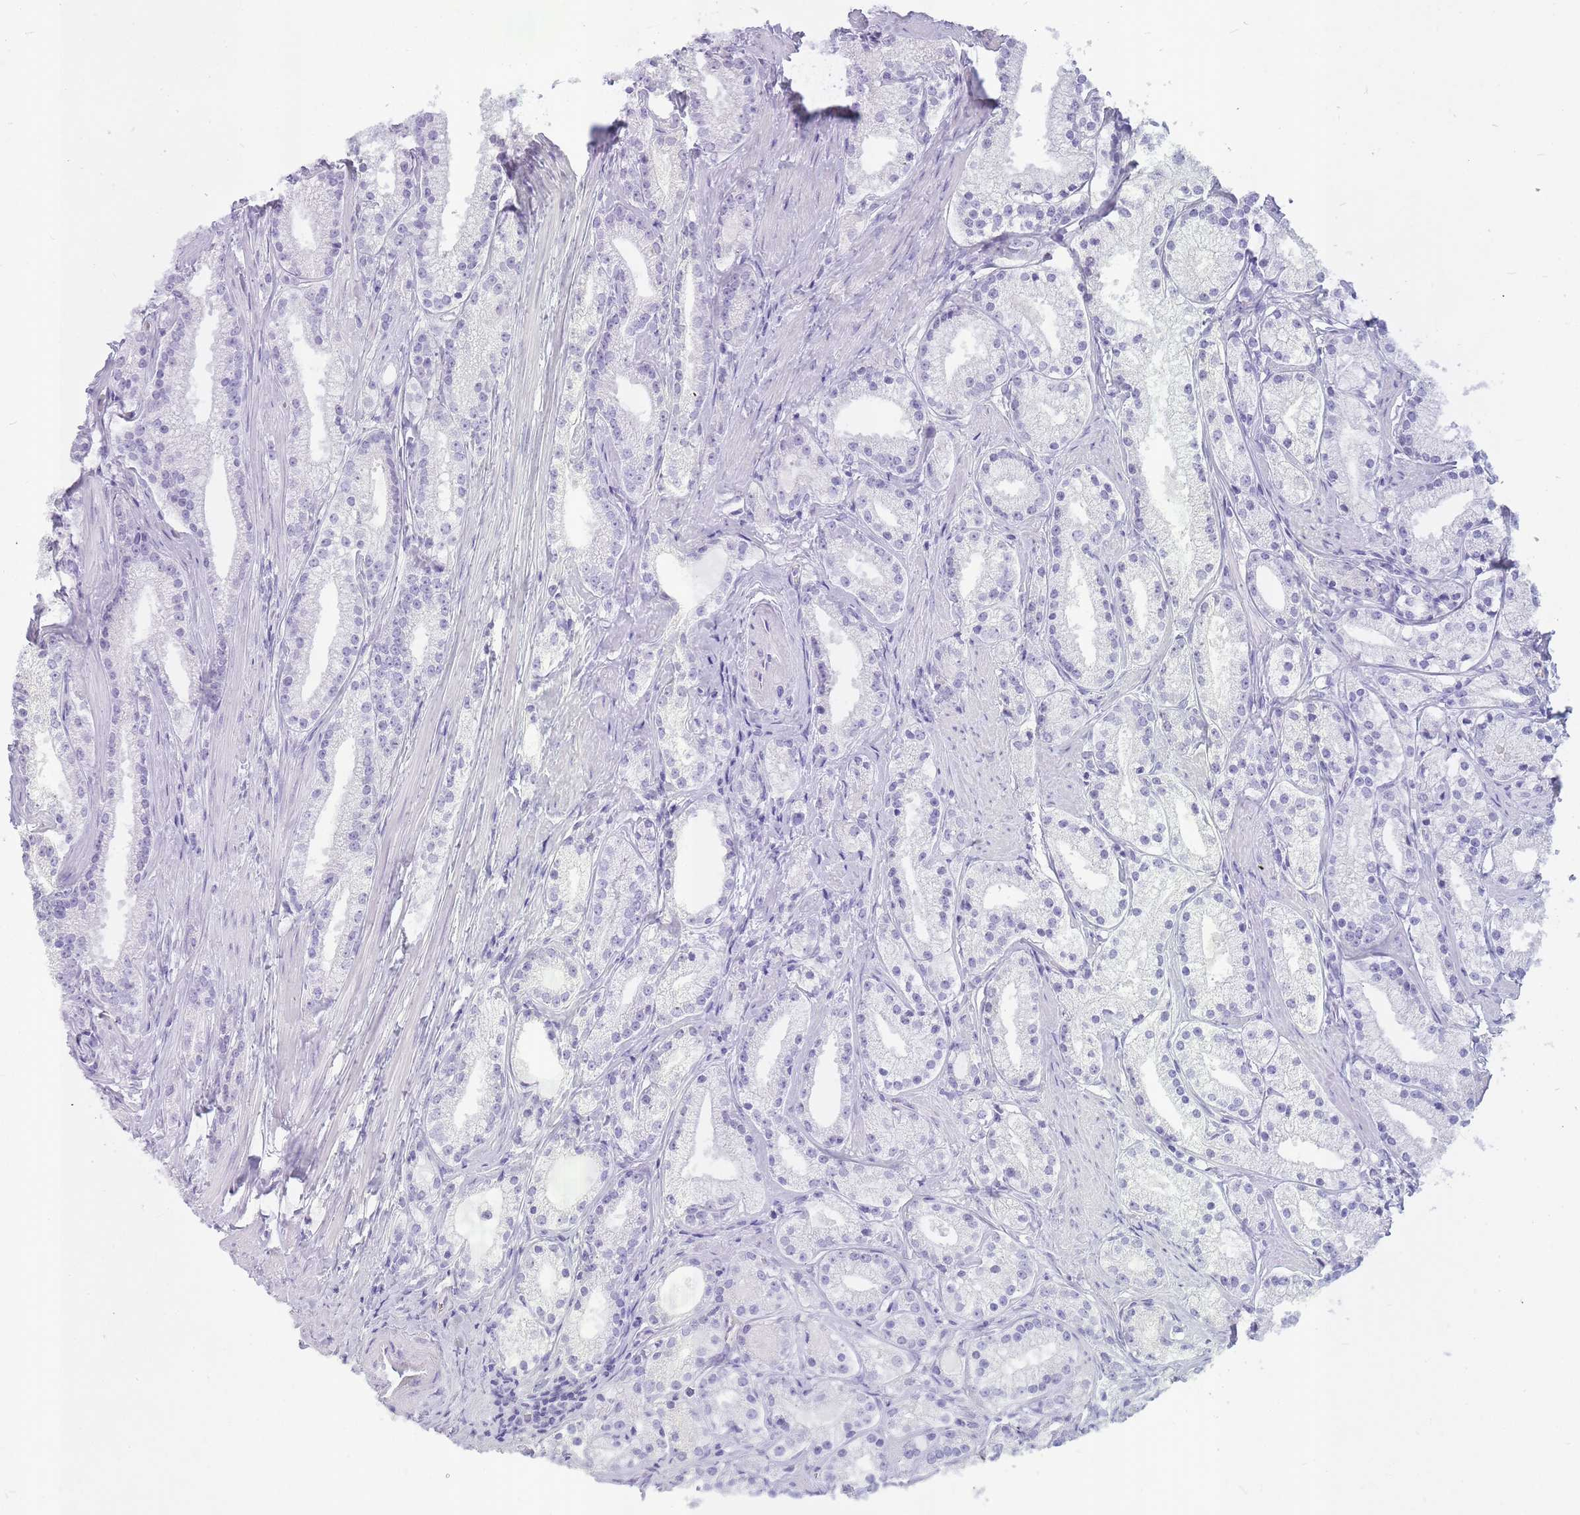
{"staining": {"intensity": "negative", "quantity": "none", "location": "none"}, "tissue": "prostate cancer", "cell_type": "Tumor cells", "image_type": "cancer", "snomed": [{"axis": "morphology", "description": "Adenocarcinoma, Low grade"}, {"axis": "topography", "description": "Prostate"}], "caption": "Immunohistochemistry histopathology image of human prostate adenocarcinoma (low-grade) stained for a protein (brown), which reveals no staining in tumor cells. (Brightfield microscopy of DAB (3,3'-diaminobenzidine) immunohistochemistry (IHC) at high magnification).", "gene": "INS", "patient": {"sex": "male", "age": 57}}